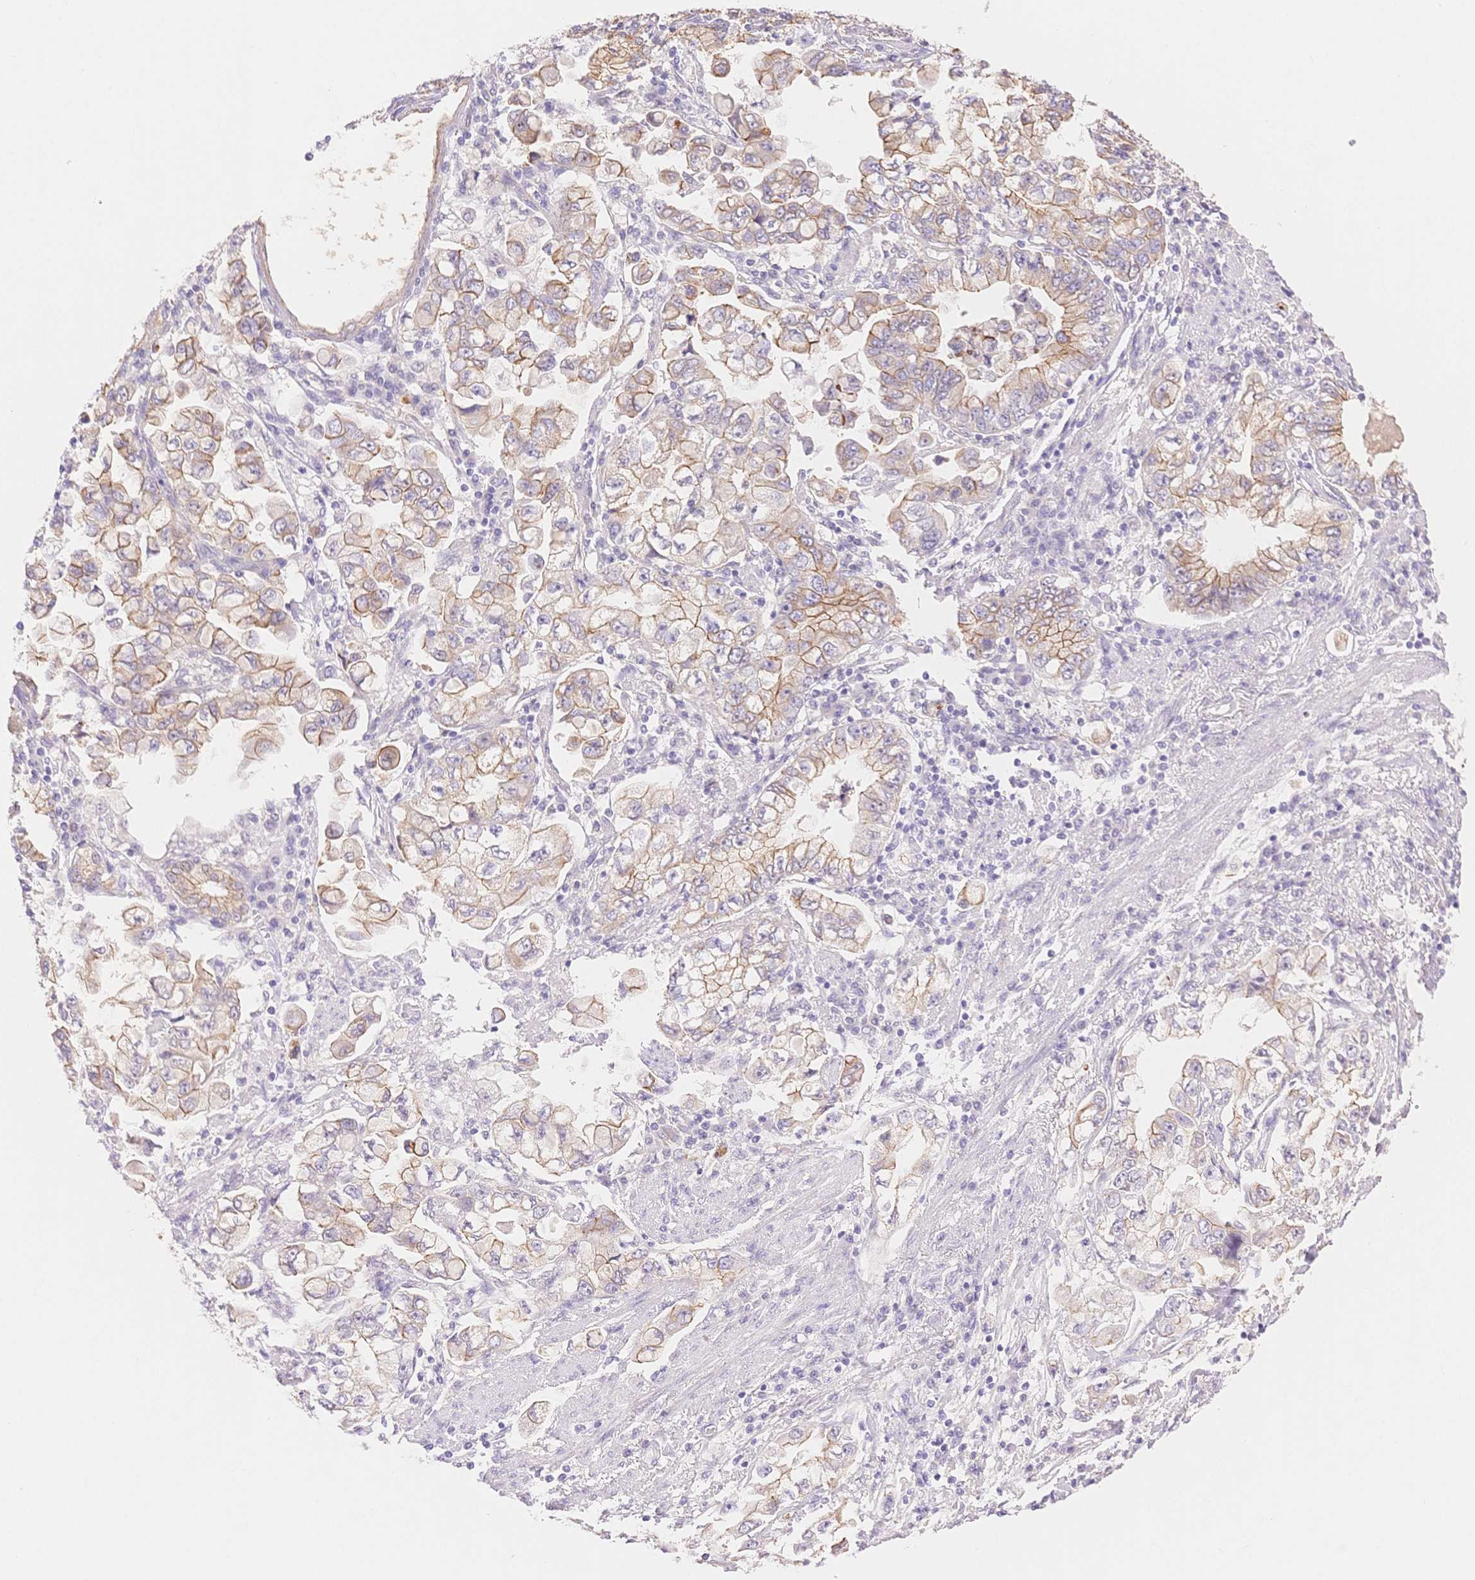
{"staining": {"intensity": "moderate", "quantity": "25%-75%", "location": "cytoplasmic/membranous"}, "tissue": "stomach cancer", "cell_type": "Tumor cells", "image_type": "cancer", "snomed": [{"axis": "morphology", "description": "Adenocarcinoma, NOS"}, {"axis": "topography", "description": "Stomach, lower"}], "caption": "Immunohistochemical staining of human adenocarcinoma (stomach) demonstrates medium levels of moderate cytoplasmic/membranous protein staining in about 25%-75% of tumor cells.", "gene": "WDR54", "patient": {"sex": "female", "age": 93}}